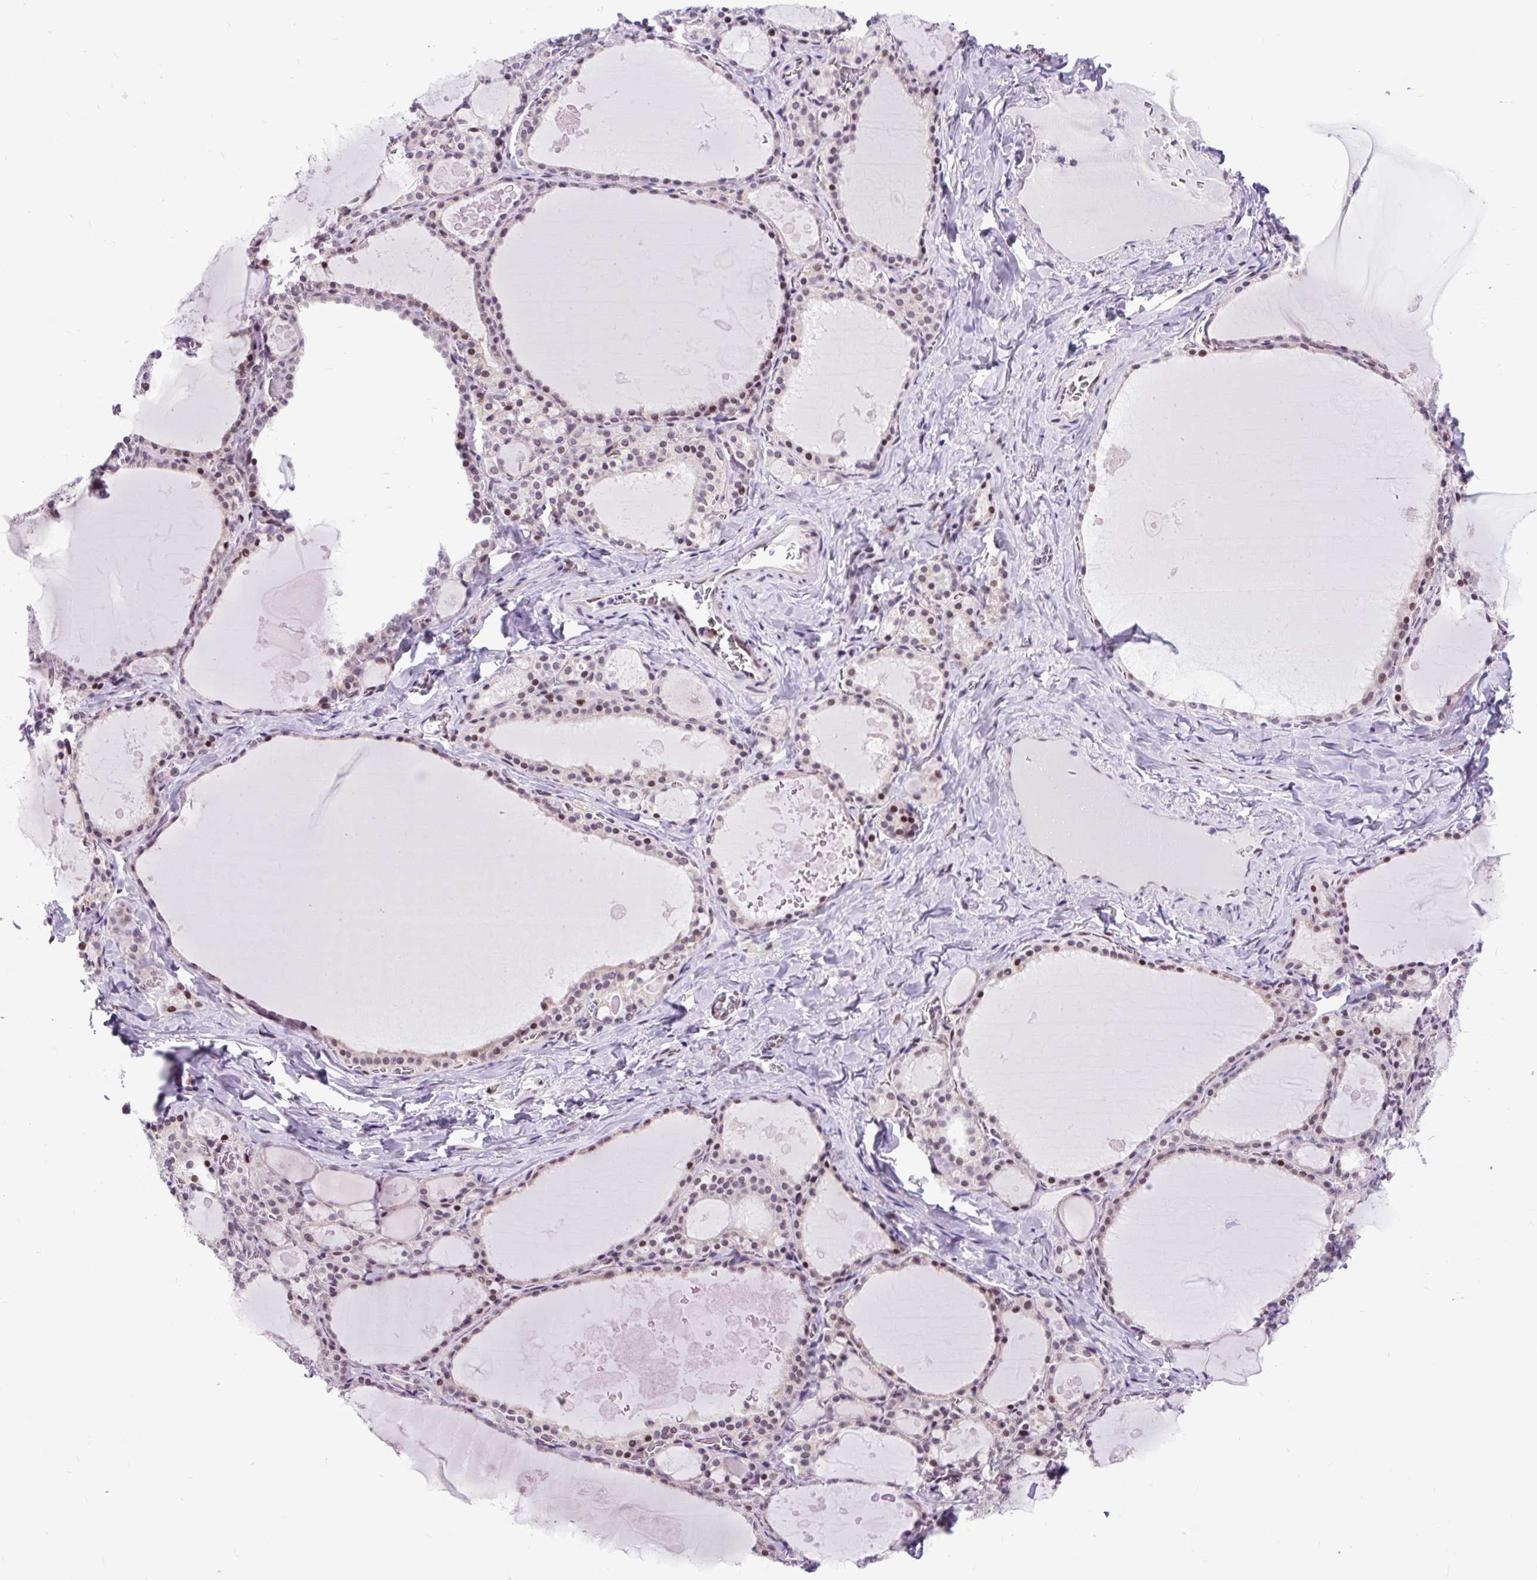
{"staining": {"intensity": "moderate", "quantity": "25%-75%", "location": "nuclear"}, "tissue": "thyroid gland", "cell_type": "Glandular cells", "image_type": "normal", "snomed": [{"axis": "morphology", "description": "Normal tissue, NOS"}, {"axis": "topography", "description": "Thyroid gland"}], "caption": "High-power microscopy captured an IHC histopathology image of benign thyroid gland, revealing moderate nuclear positivity in about 25%-75% of glandular cells. The staining was performed using DAB (3,3'-diaminobenzidine) to visualize the protein expression in brown, while the nuclei were stained in blue with hematoxylin (Magnification: 20x).", "gene": "CLK2", "patient": {"sex": "male", "age": 56}}